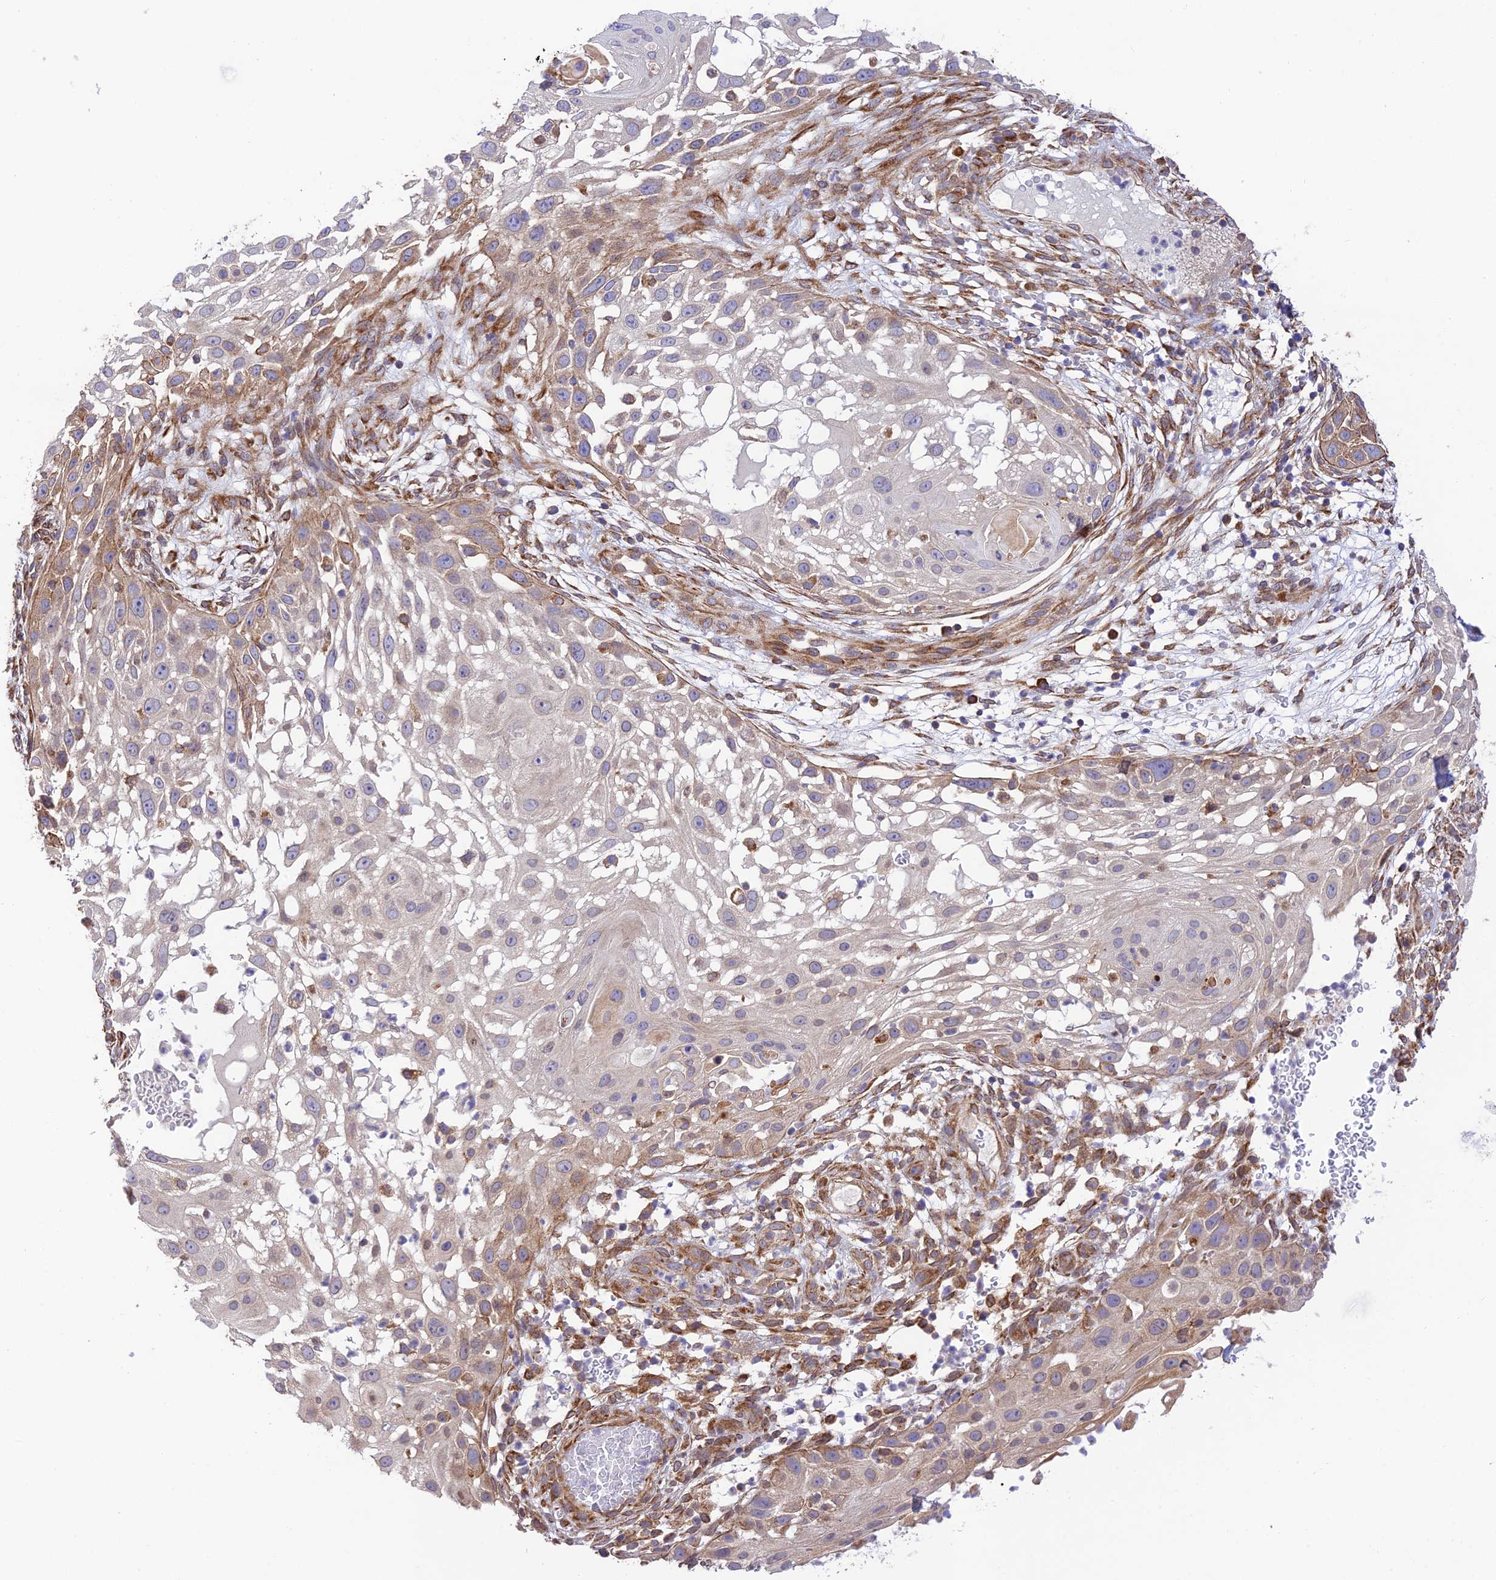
{"staining": {"intensity": "weak", "quantity": "<25%", "location": "cytoplasmic/membranous"}, "tissue": "skin cancer", "cell_type": "Tumor cells", "image_type": "cancer", "snomed": [{"axis": "morphology", "description": "Squamous cell carcinoma, NOS"}, {"axis": "topography", "description": "Skin"}], "caption": "Tumor cells show no significant protein expression in skin cancer (squamous cell carcinoma). Brightfield microscopy of IHC stained with DAB (3,3'-diaminobenzidine) (brown) and hematoxylin (blue), captured at high magnification.", "gene": "EXOC3L4", "patient": {"sex": "female", "age": 44}}